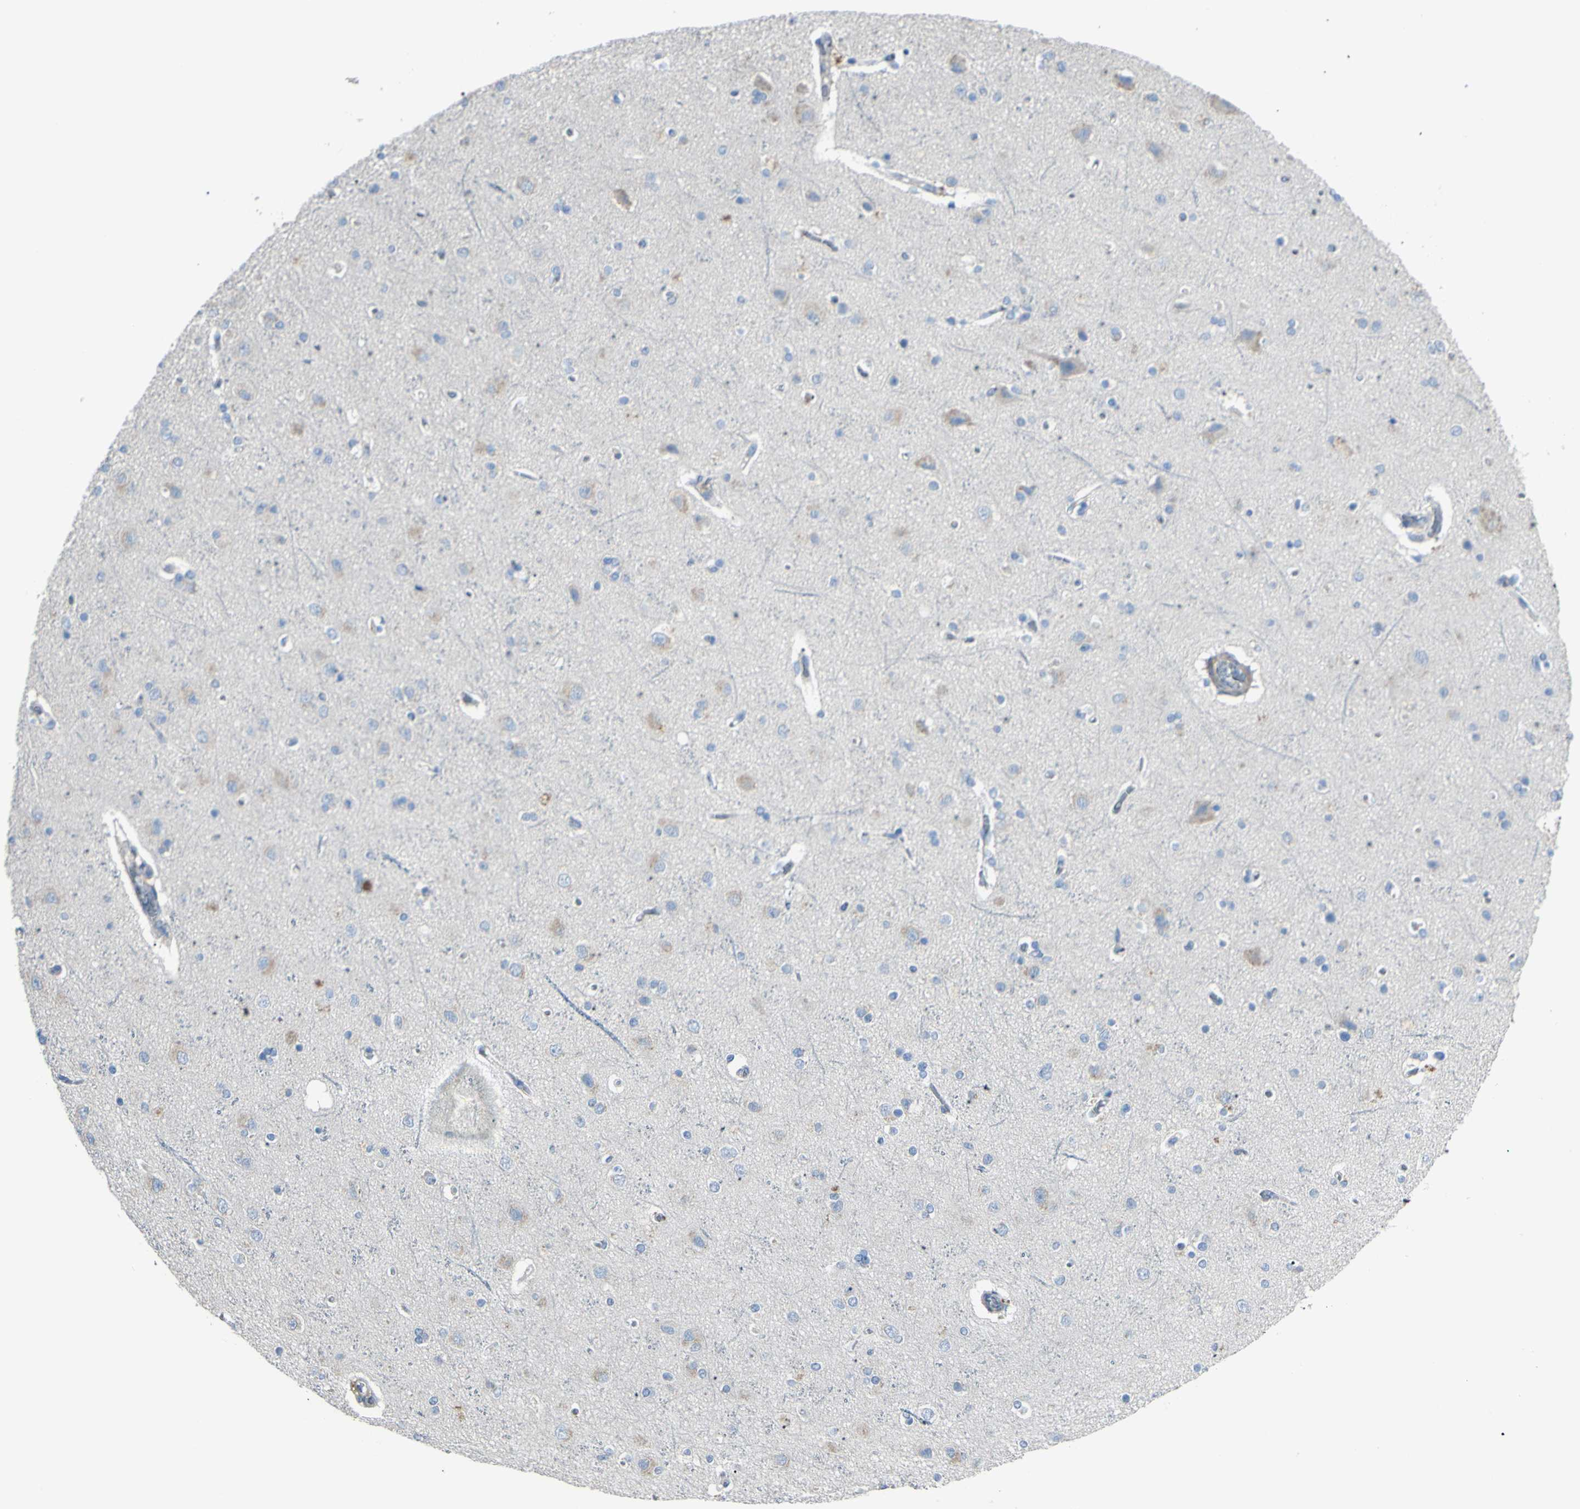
{"staining": {"intensity": "negative", "quantity": "none", "location": "none"}, "tissue": "cerebral cortex", "cell_type": "Endothelial cells", "image_type": "normal", "snomed": [{"axis": "morphology", "description": "Normal tissue, NOS"}, {"axis": "topography", "description": "Cerebral cortex"}], "caption": "Immunohistochemistry (IHC) micrograph of benign cerebral cortex: cerebral cortex stained with DAB exhibits no significant protein expression in endothelial cells. (DAB (3,3'-diaminobenzidine) IHC visualized using brightfield microscopy, high magnification).", "gene": "B4GALT3", "patient": {"sex": "female", "age": 54}}